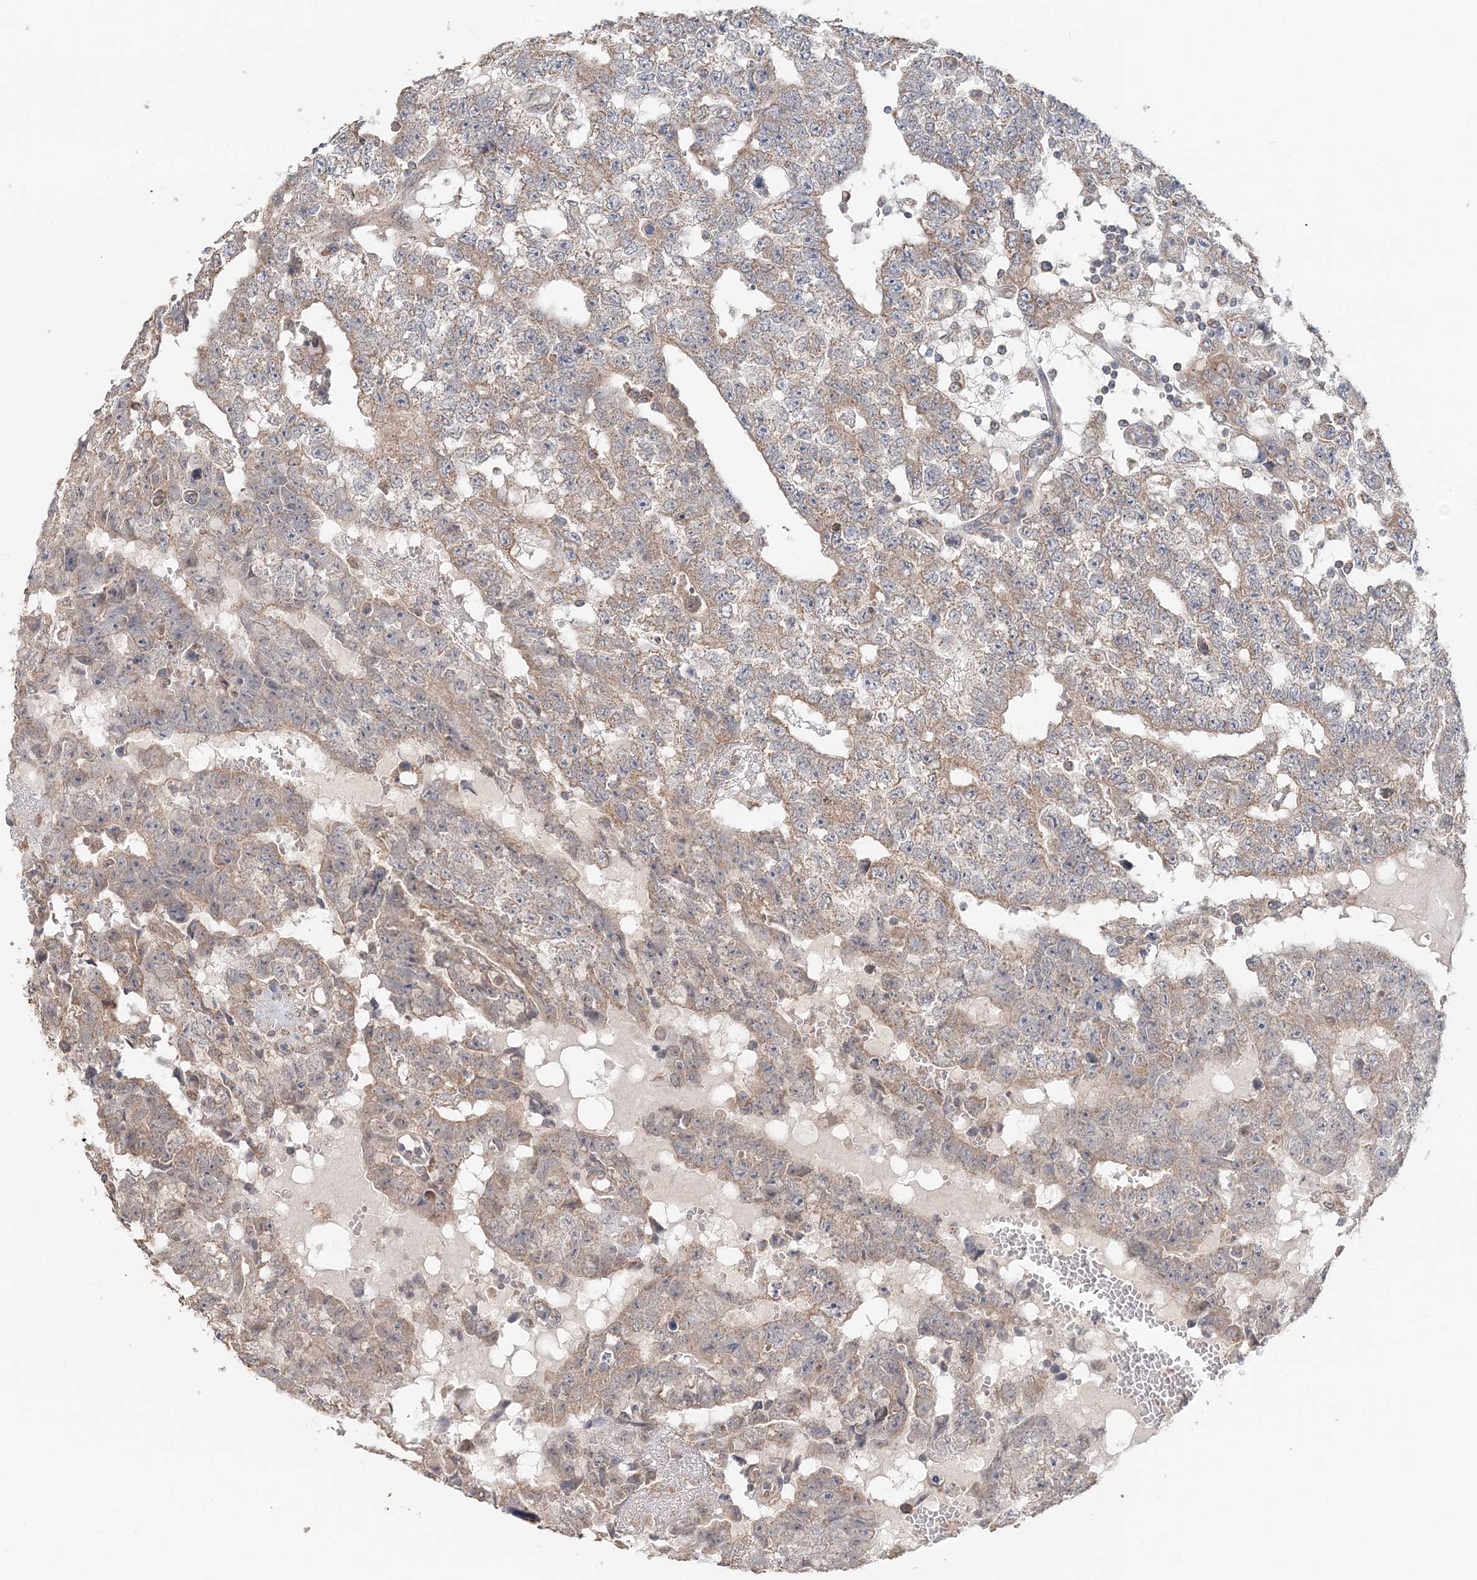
{"staining": {"intensity": "weak", "quantity": ">75%", "location": "cytoplasmic/membranous"}, "tissue": "testis cancer", "cell_type": "Tumor cells", "image_type": "cancer", "snomed": [{"axis": "morphology", "description": "Carcinoma, Embryonal, NOS"}, {"axis": "topography", "description": "Testis"}], "caption": "Embryonal carcinoma (testis) tissue demonstrates weak cytoplasmic/membranous expression in about >75% of tumor cells, visualized by immunohistochemistry.", "gene": "FBXO38", "patient": {"sex": "male", "age": 25}}